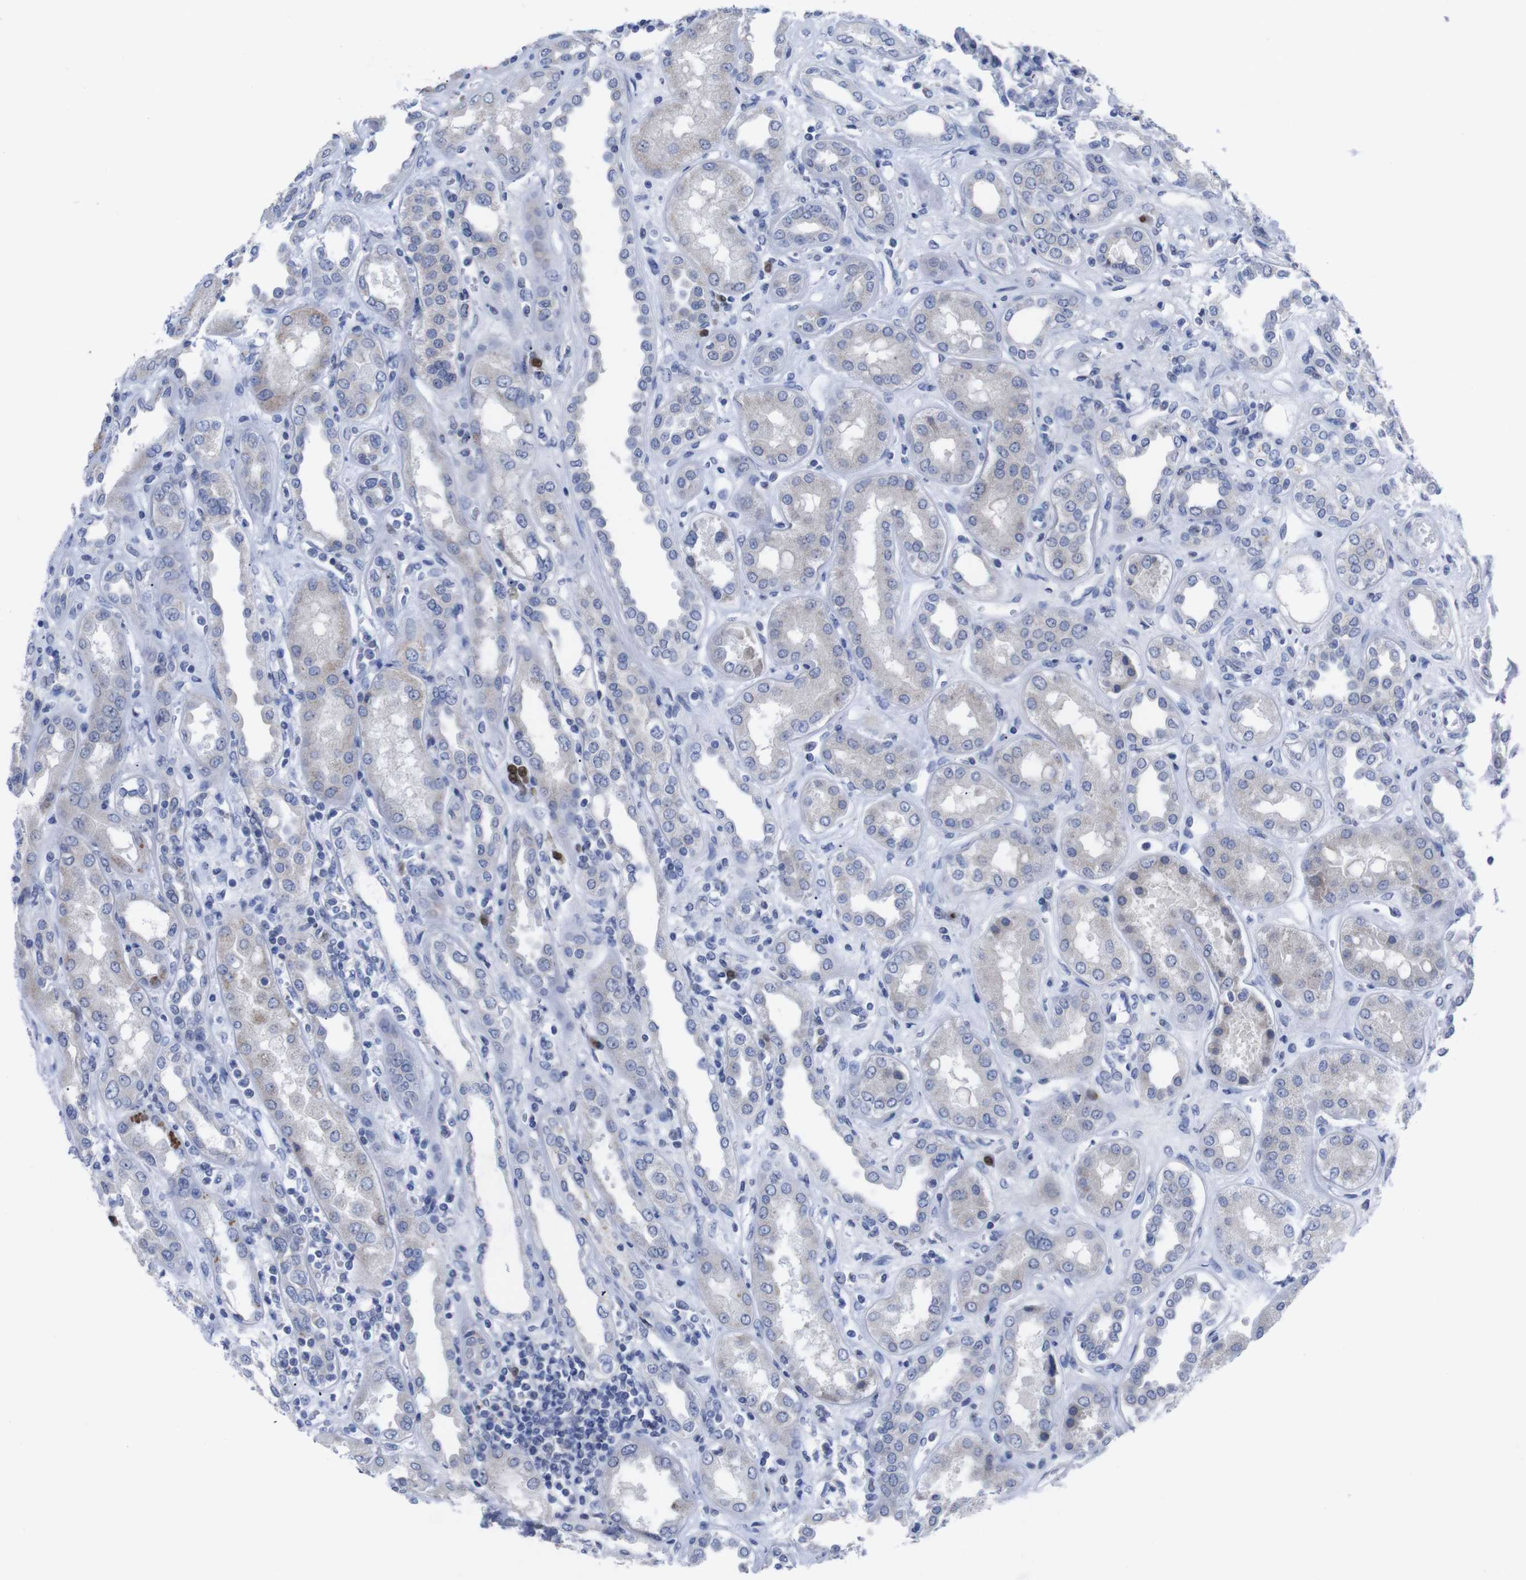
{"staining": {"intensity": "negative", "quantity": "none", "location": "none"}, "tissue": "kidney", "cell_type": "Cells in glomeruli", "image_type": "normal", "snomed": [{"axis": "morphology", "description": "Normal tissue, NOS"}, {"axis": "topography", "description": "Kidney"}], "caption": "An image of human kidney is negative for staining in cells in glomeruli. (Brightfield microscopy of DAB (3,3'-diaminobenzidine) IHC at high magnification).", "gene": "IRF4", "patient": {"sex": "male", "age": 59}}